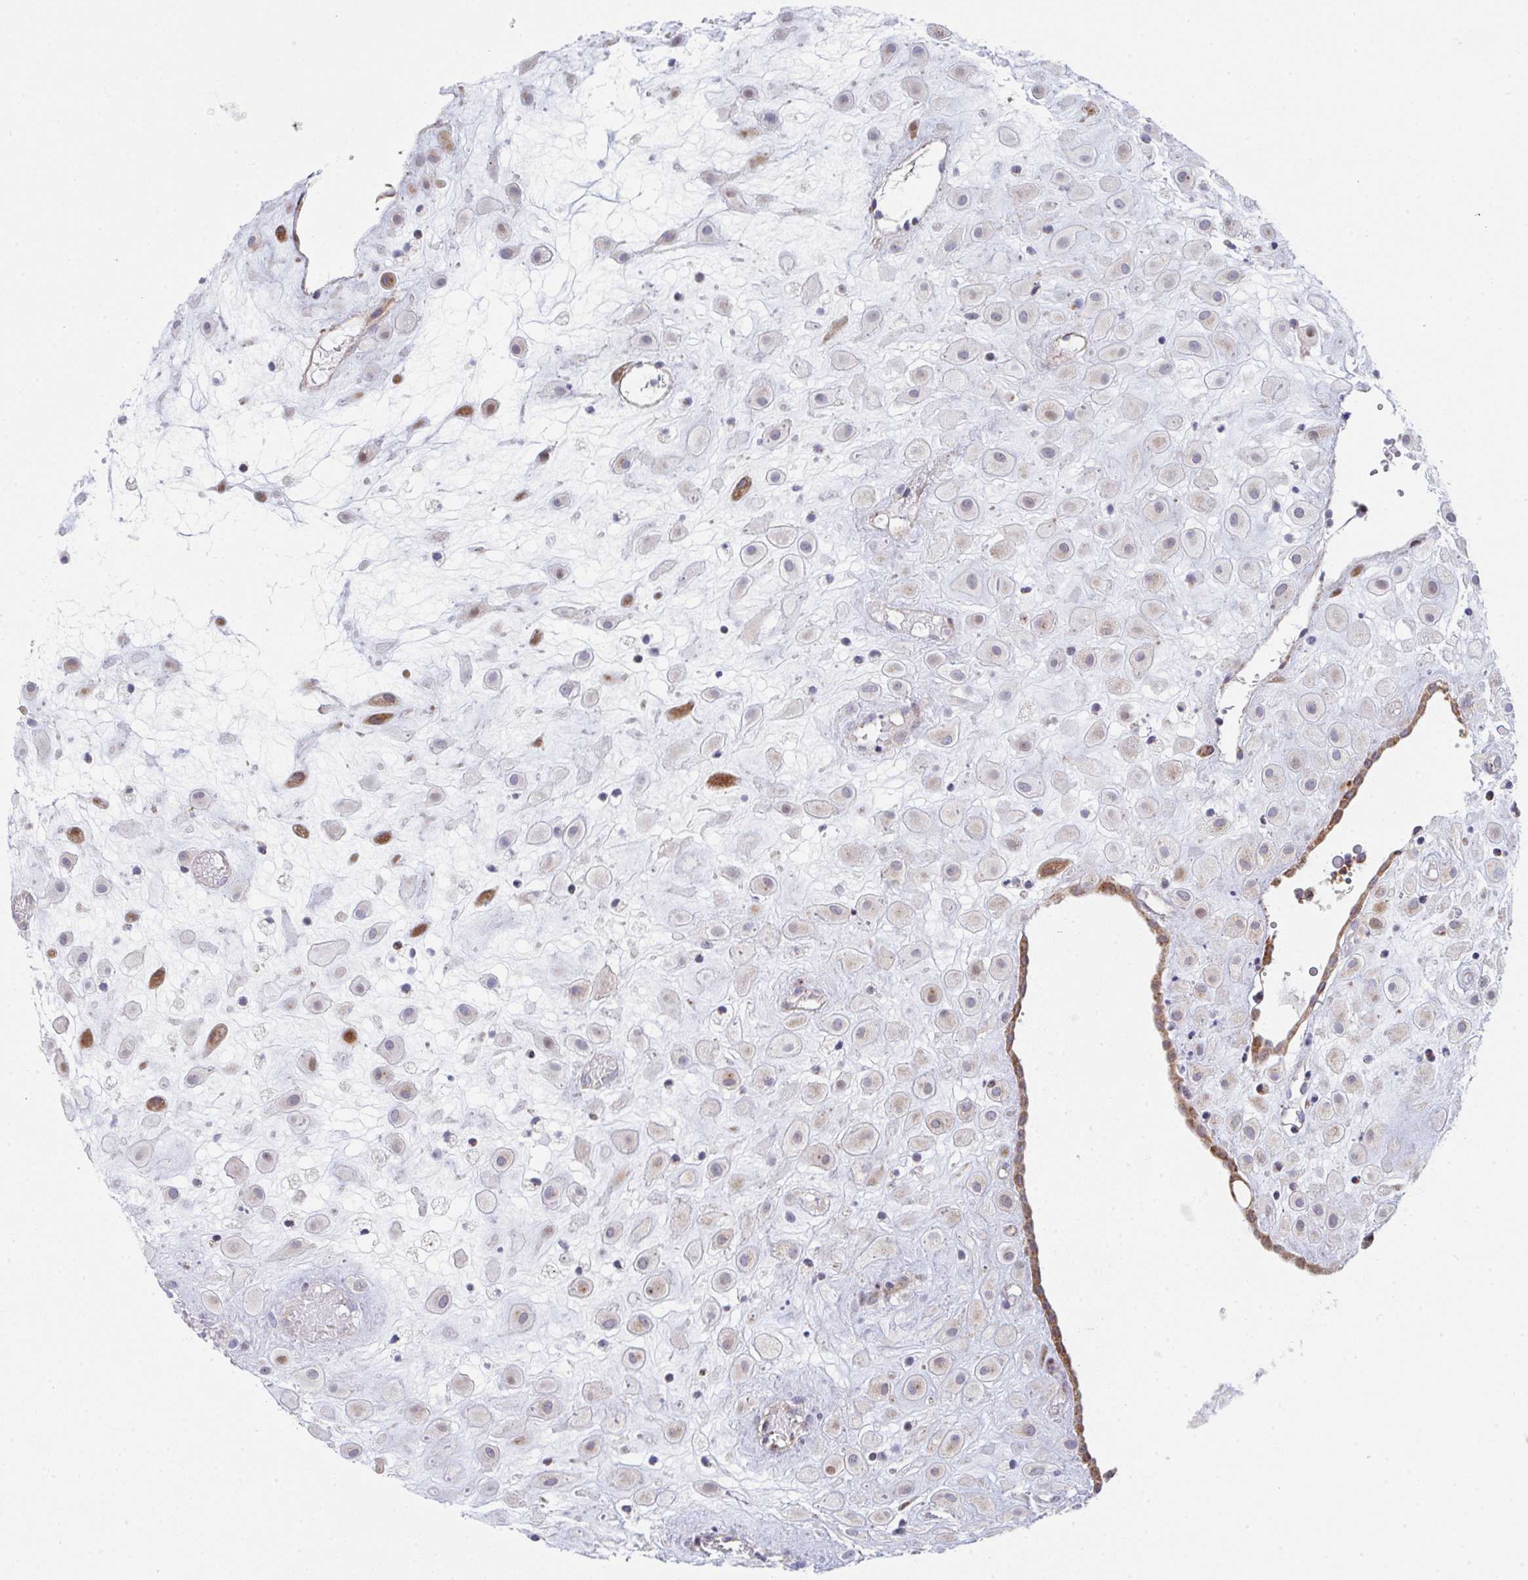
{"staining": {"intensity": "strong", "quantity": "<25%", "location": "cytoplasmic/membranous"}, "tissue": "placenta", "cell_type": "Decidual cells", "image_type": "normal", "snomed": [{"axis": "morphology", "description": "Normal tissue, NOS"}, {"axis": "topography", "description": "Placenta"}], "caption": "The image demonstrates a brown stain indicating the presence of a protein in the cytoplasmic/membranous of decidual cells in placenta. (DAB (3,3'-diaminobenzidine) IHC with brightfield microscopy, high magnification).", "gene": "PRKCH", "patient": {"sex": "female", "age": 24}}